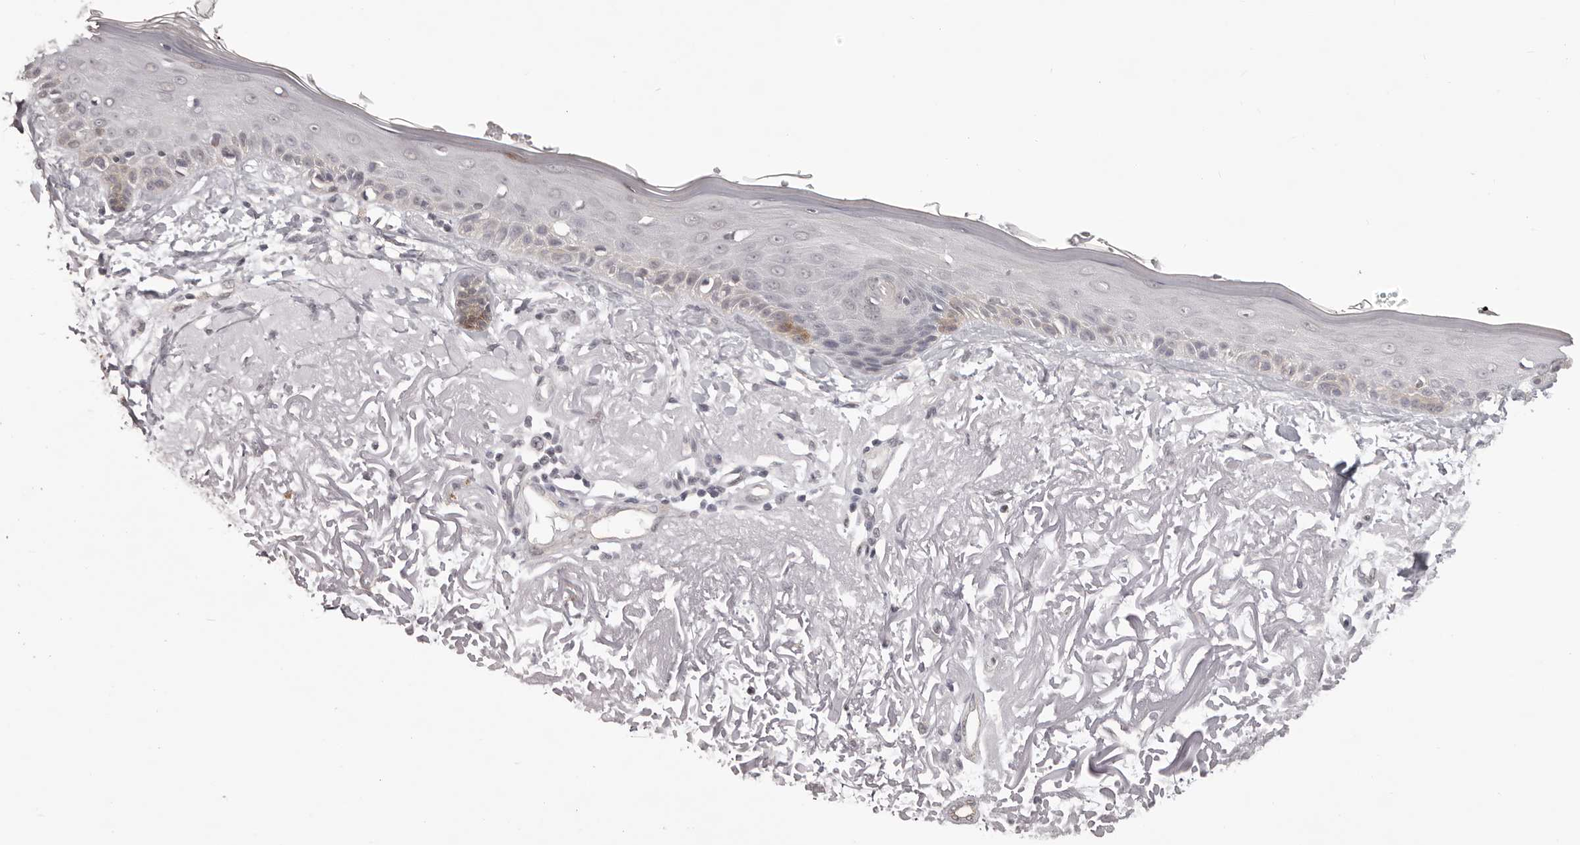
{"staining": {"intensity": "negative", "quantity": "none", "location": "none"}, "tissue": "skin", "cell_type": "Fibroblasts", "image_type": "normal", "snomed": [{"axis": "morphology", "description": "Normal tissue, NOS"}, {"axis": "topography", "description": "Skin"}, {"axis": "topography", "description": "Skeletal muscle"}], "caption": "A high-resolution photomicrograph shows immunohistochemistry (IHC) staining of normal skin, which shows no significant expression in fibroblasts.", "gene": "RNF2", "patient": {"sex": "male", "age": 83}}